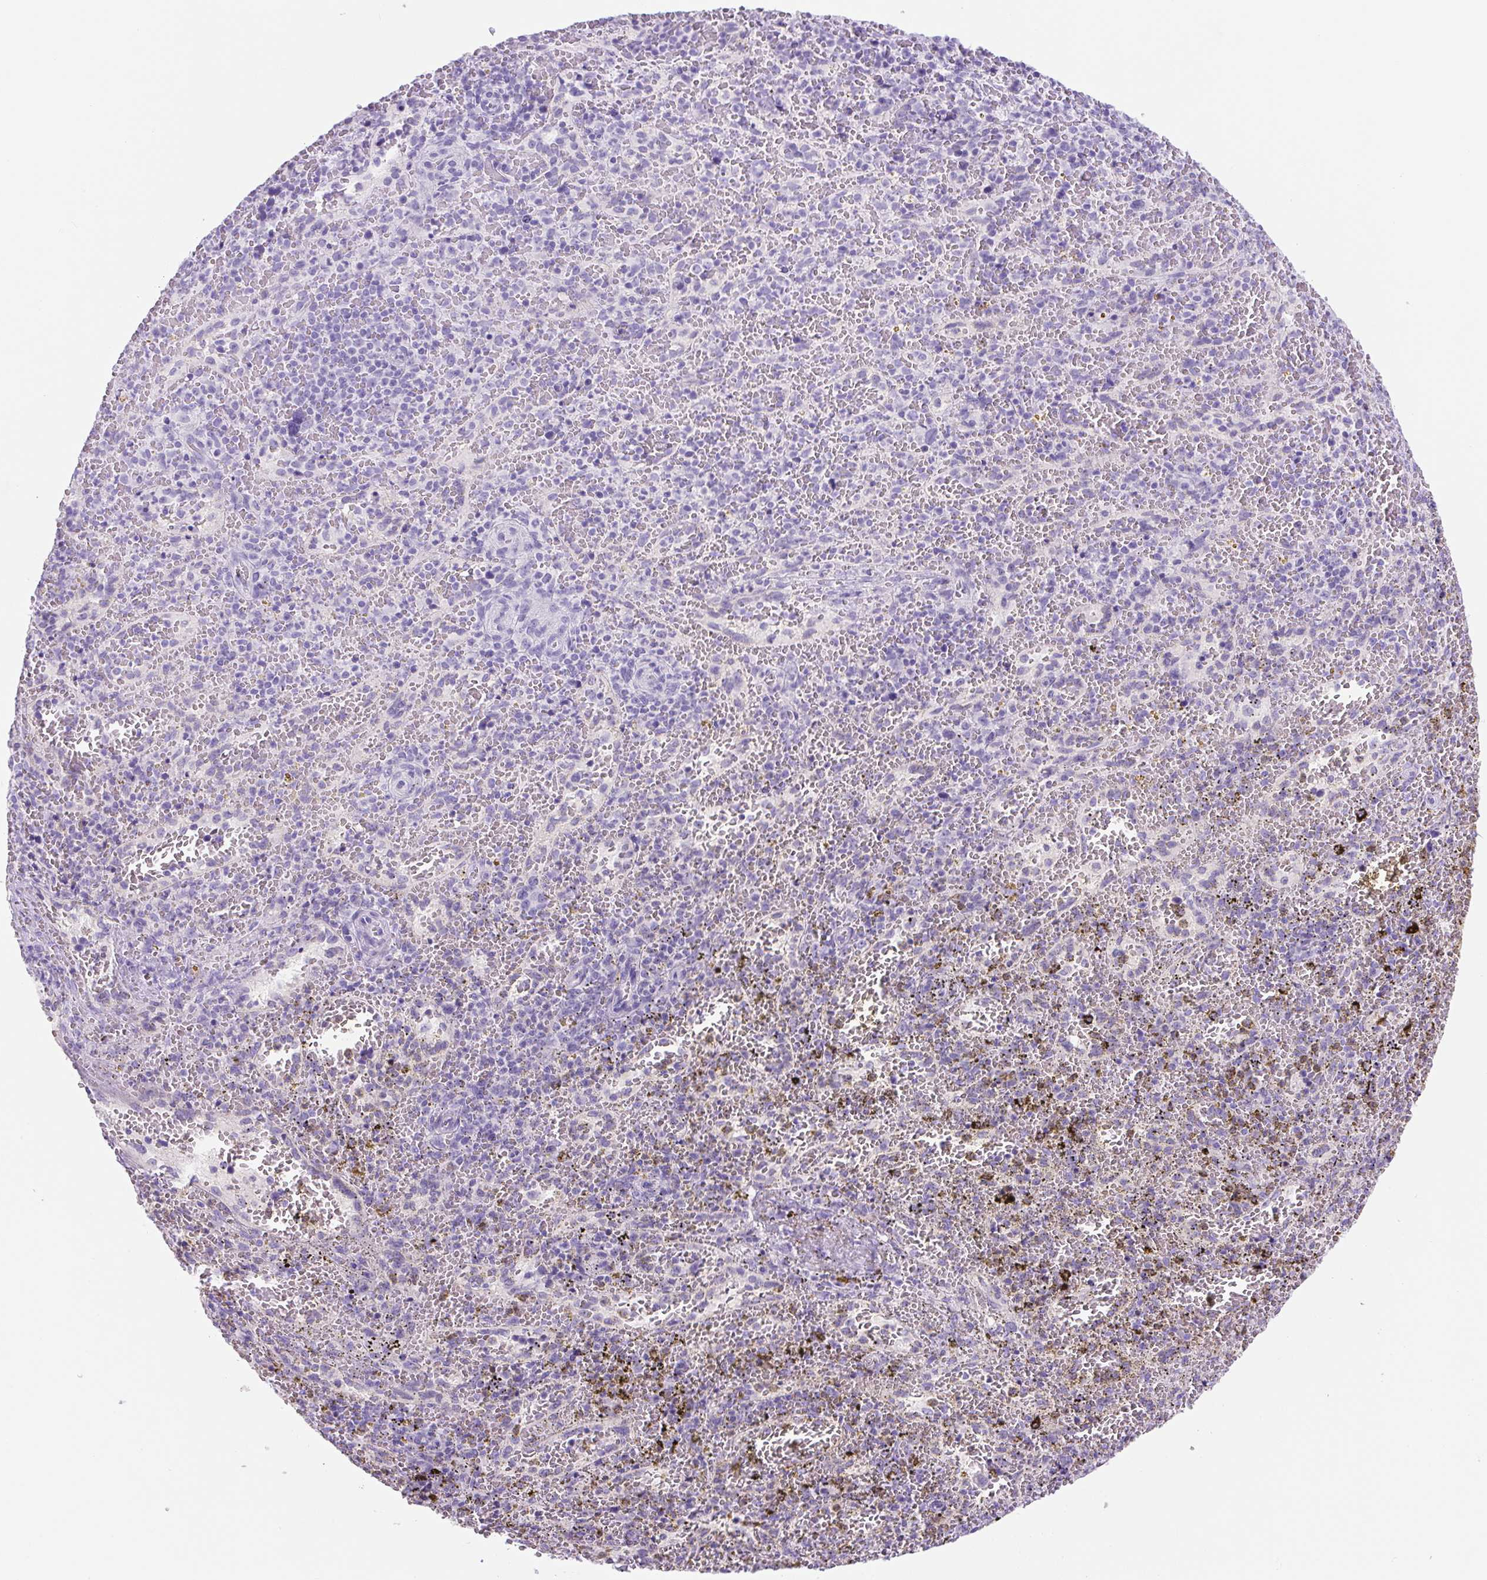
{"staining": {"intensity": "negative", "quantity": "none", "location": "none"}, "tissue": "spleen", "cell_type": "Cells in red pulp", "image_type": "normal", "snomed": [{"axis": "morphology", "description": "Normal tissue, NOS"}, {"axis": "topography", "description": "Spleen"}], "caption": "High magnification brightfield microscopy of normal spleen stained with DAB (3,3'-diaminobenzidine) (brown) and counterstained with hematoxylin (blue): cells in red pulp show no significant staining.", "gene": "UBL3", "patient": {"sex": "female", "age": 50}}